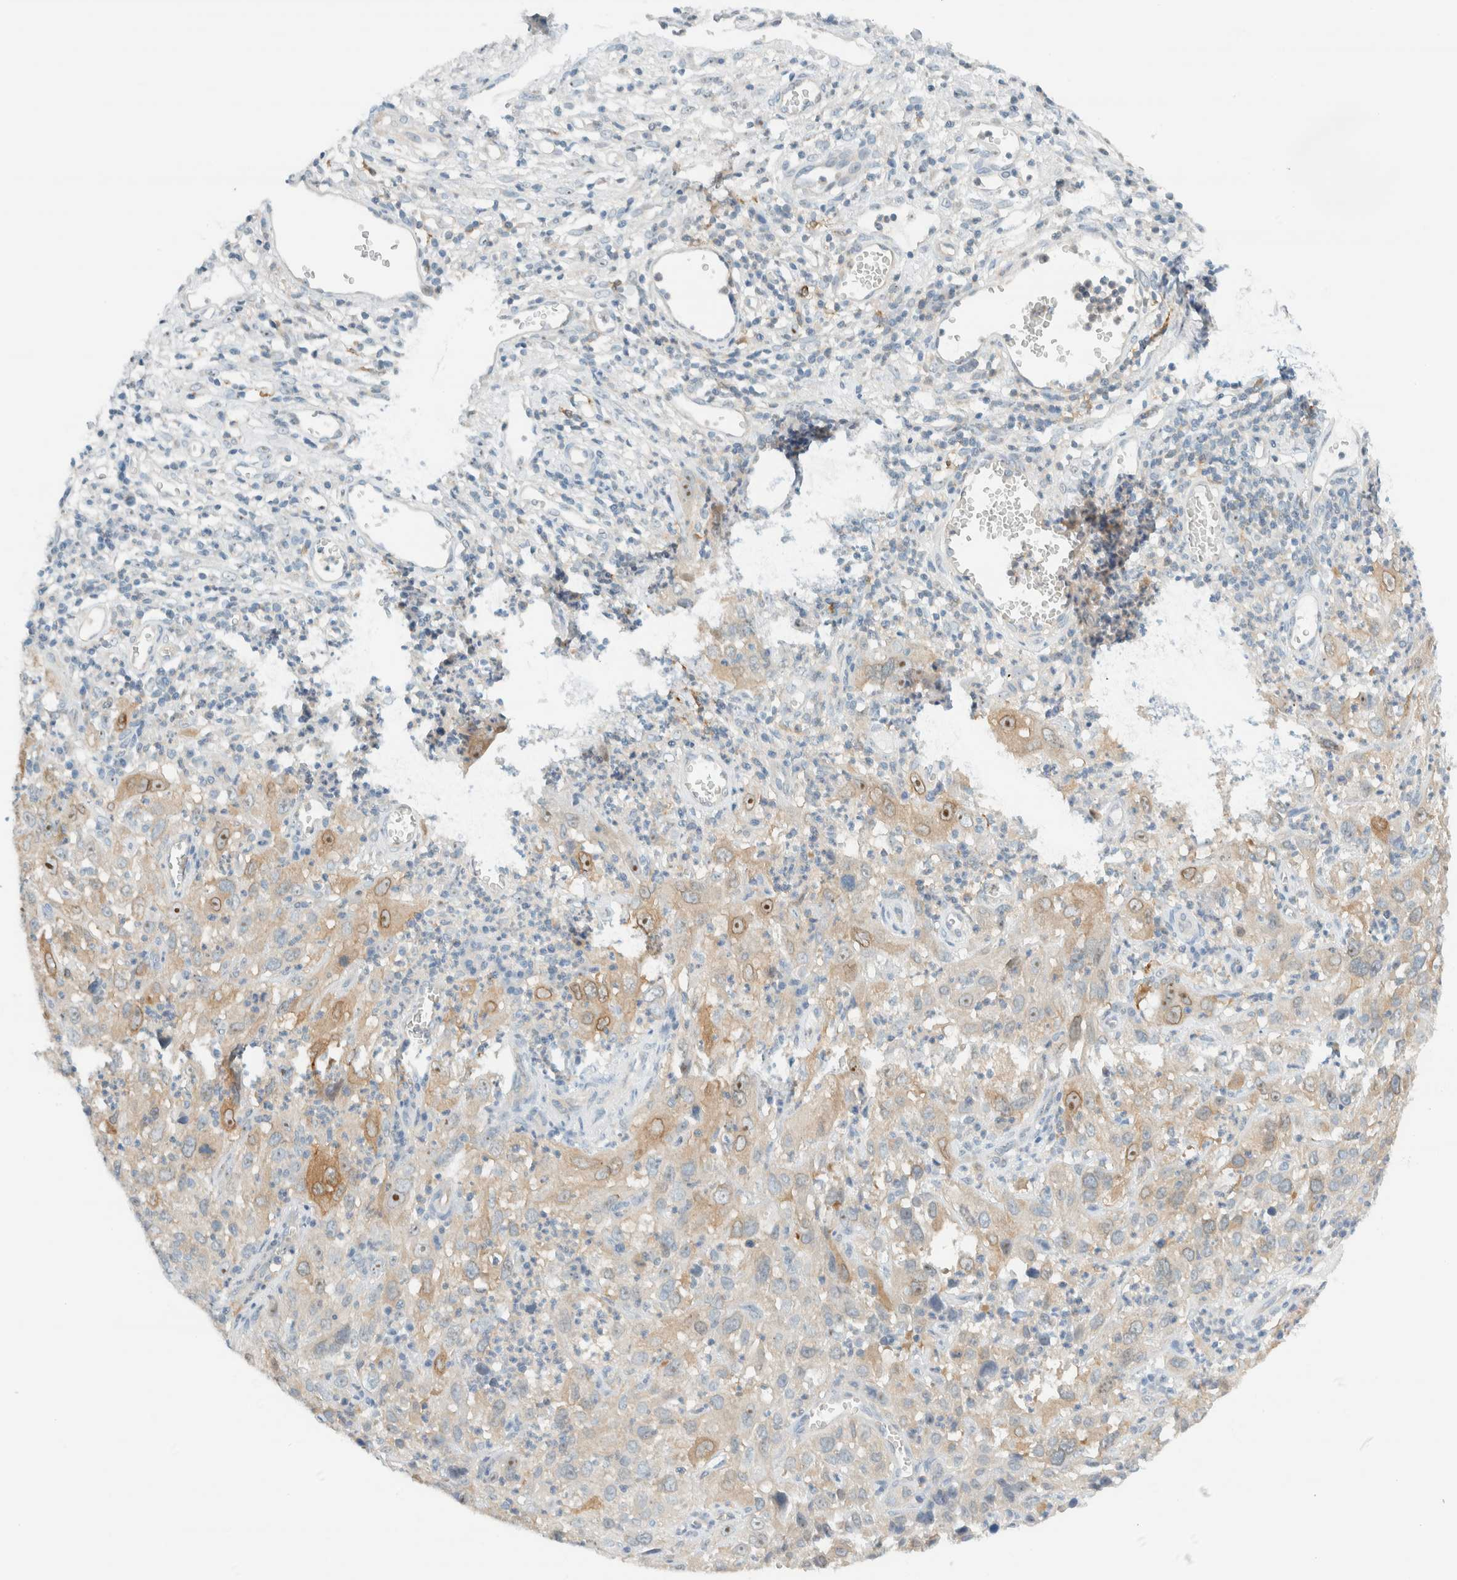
{"staining": {"intensity": "moderate", "quantity": "25%-75%", "location": "cytoplasmic/membranous,nuclear"}, "tissue": "cervical cancer", "cell_type": "Tumor cells", "image_type": "cancer", "snomed": [{"axis": "morphology", "description": "Squamous cell carcinoma, NOS"}, {"axis": "topography", "description": "Cervix"}], "caption": "Immunohistochemical staining of human cervical squamous cell carcinoma demonstrates medium levels of moderate cytoplasmic/membranous and nuclear protein expression in approximately 25%-75% of tumor cells.", "gene": "NDE1", "patient": {"sex": "female", "age": 32}}